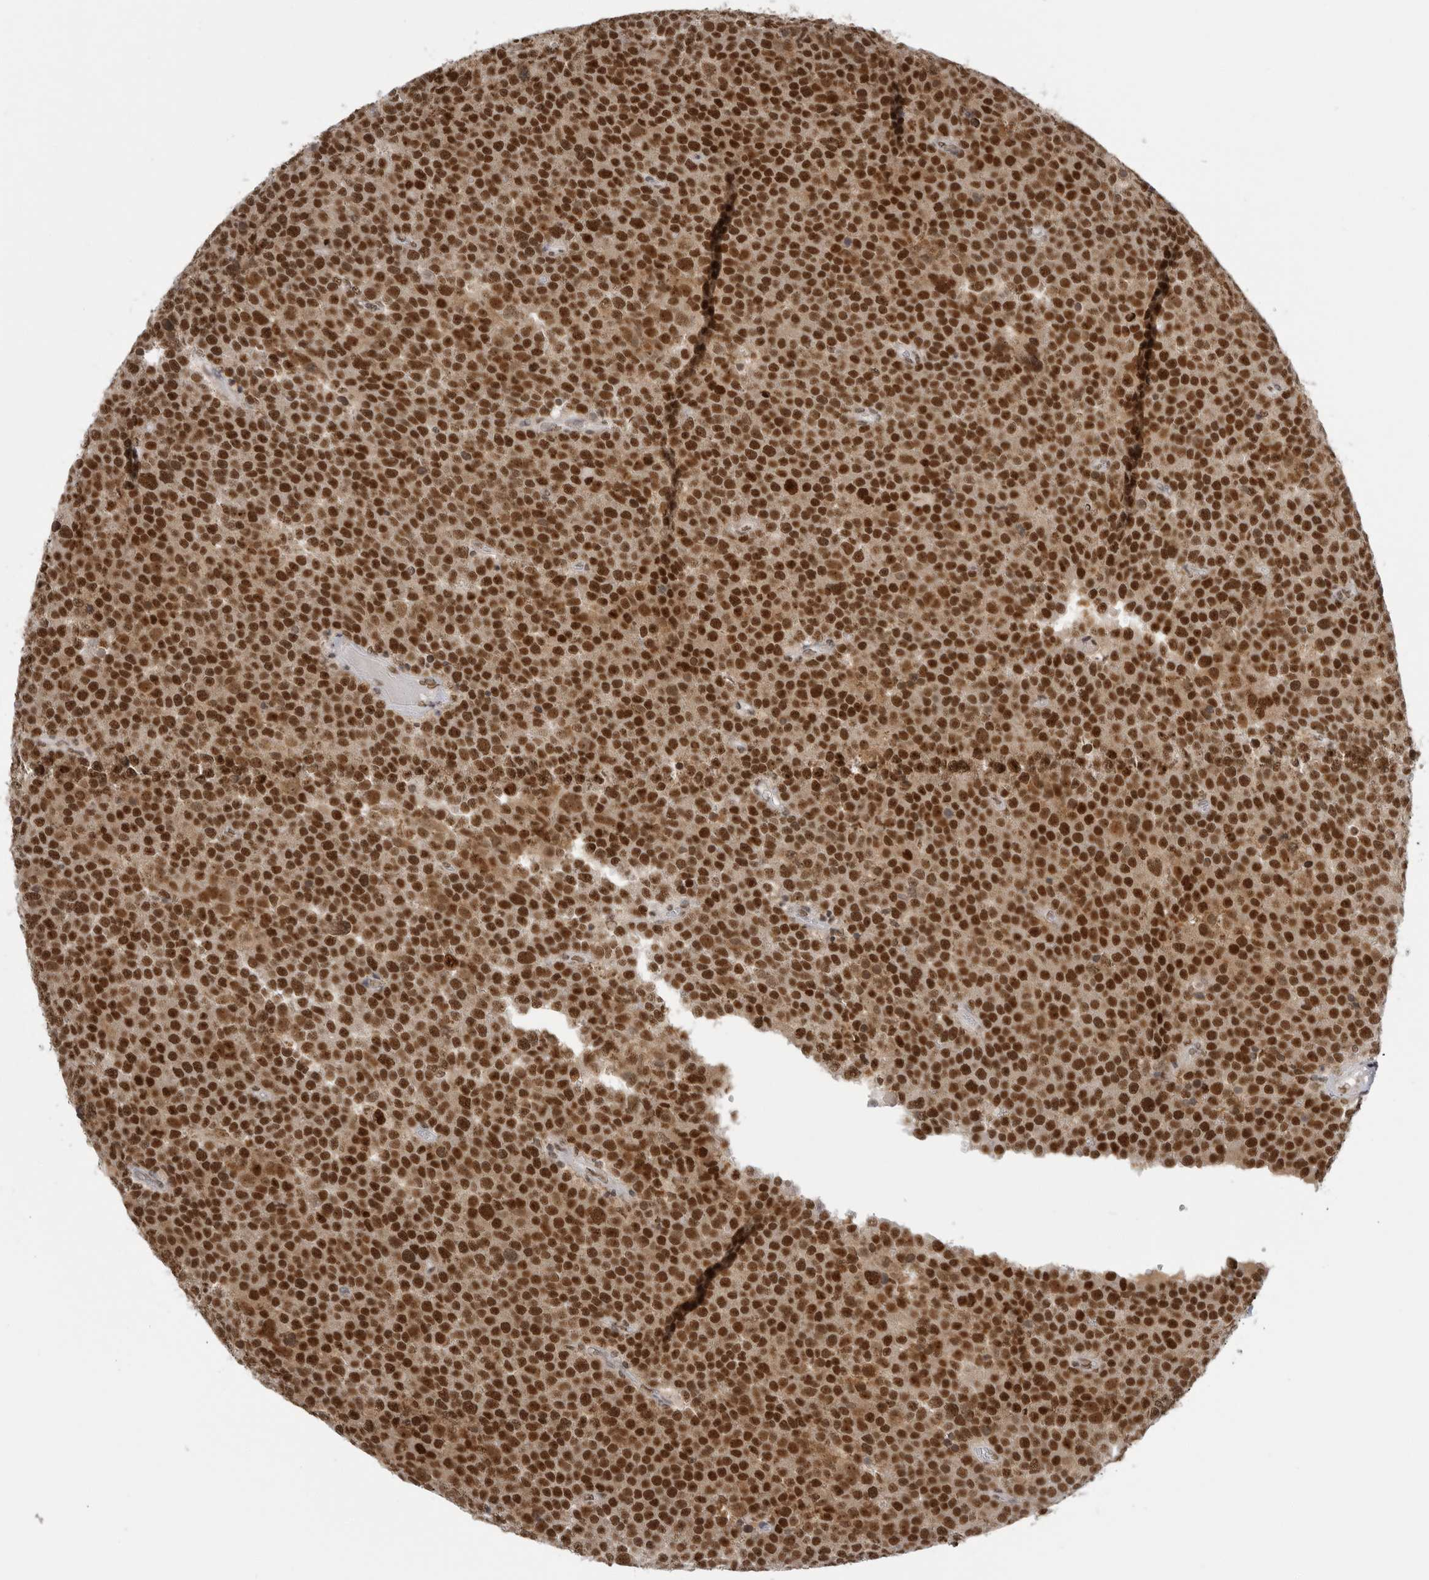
{"staining": {"intensity": "strong", "quantity": ">75%", "location": "cytoplasmic/membranous,nuclear"}, "tissue": "testis cancer", "cell_type": "Tumor cells", "image_type": "cancer", "snomed": [{"axis": "morphology", "description": "Seminoma, NOS"}, {"axis": "topography", "description": "Testis"}], "caption": "Tumor cells display strong cytoplasmic/membranous and nuclear expression in about >75% of cells in testis cancer. (IHC, brightfield microscopy, high magnification).", "gene": "RPA2", "patient": {"sex": "male", "age": 71}}